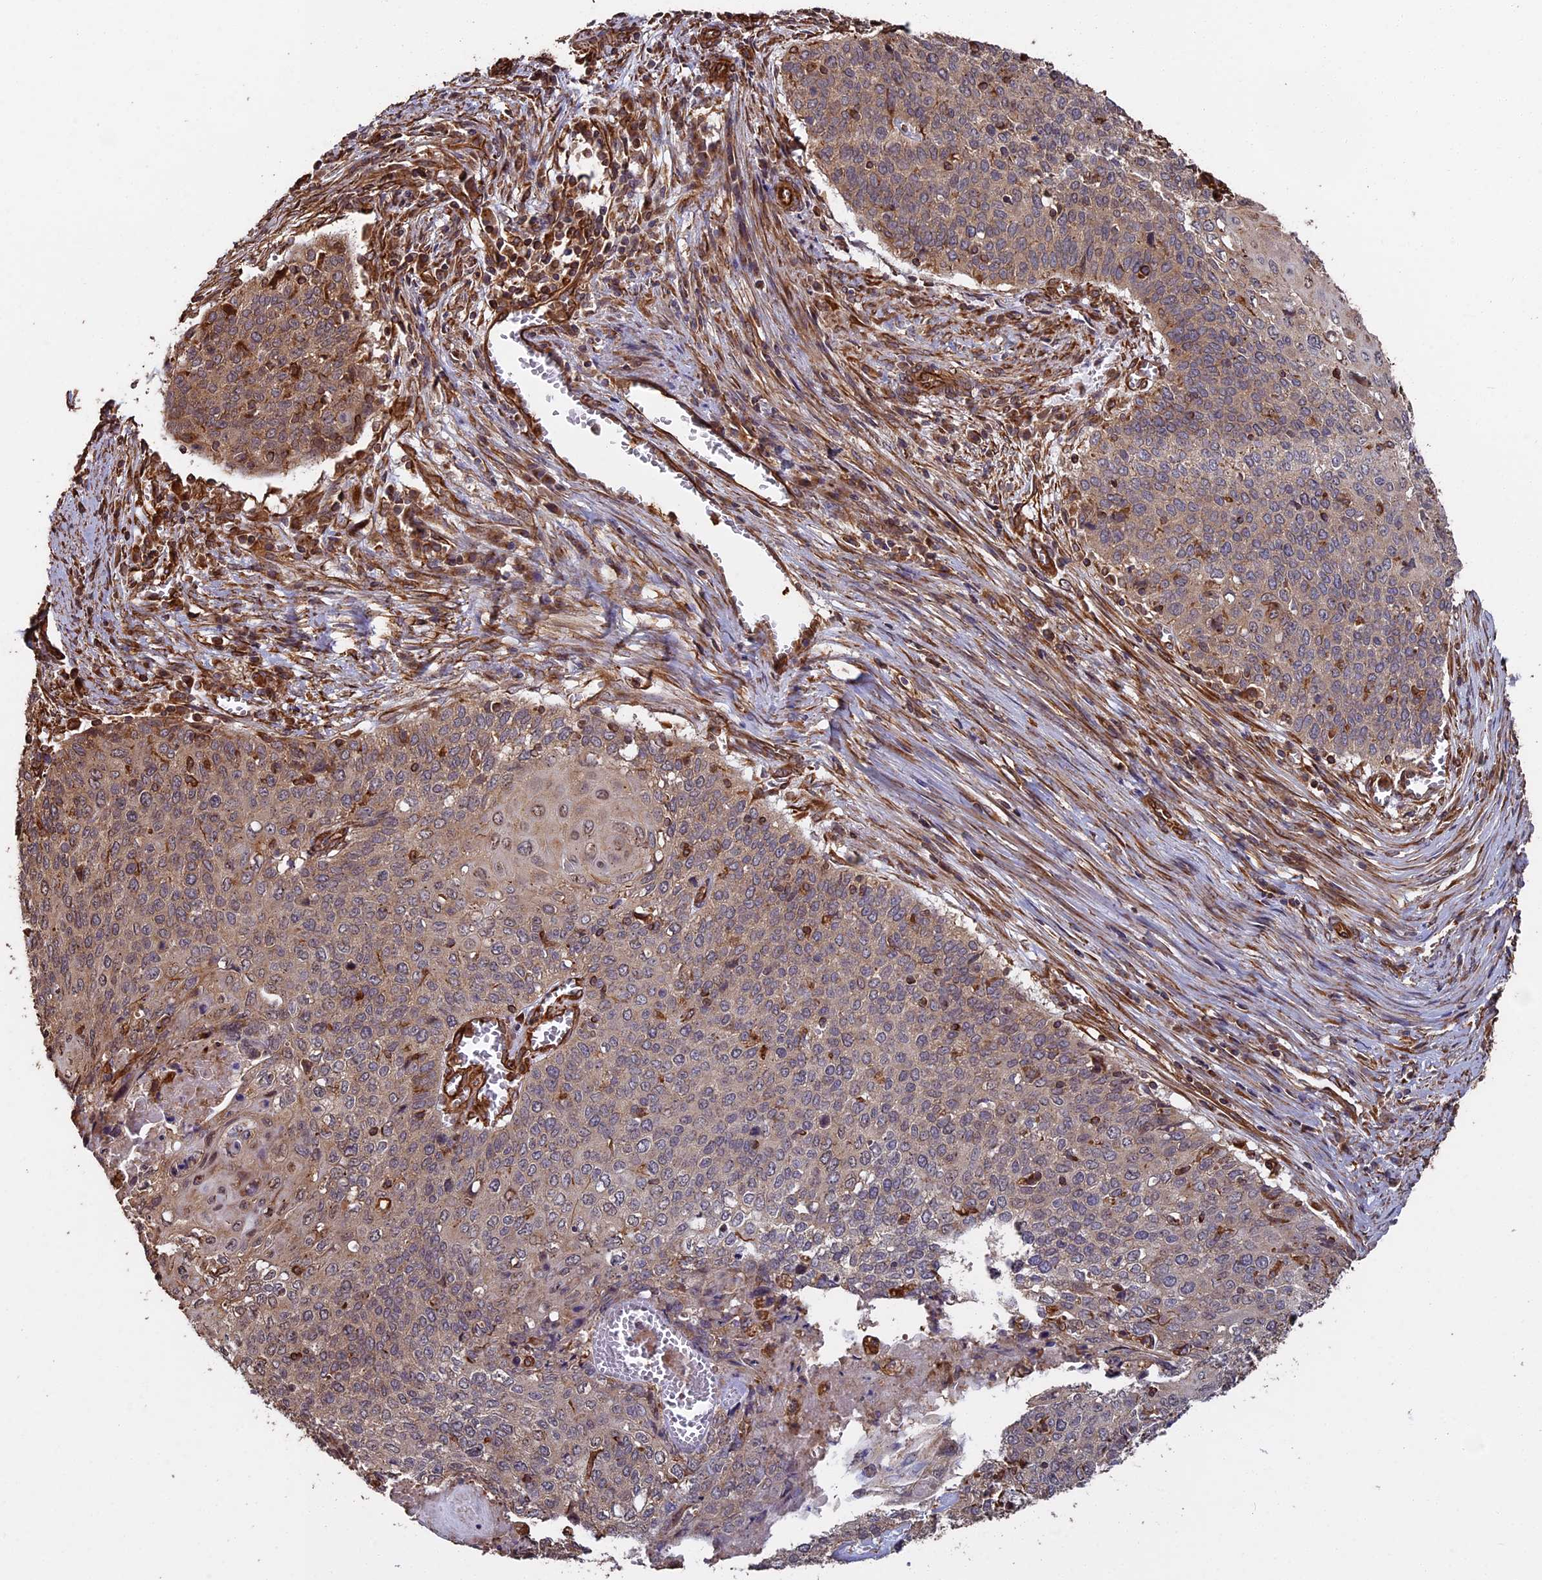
{"staining": {"intensity": "weak", "quantity": "<25%", "location": "cytoplasmic/membranous"}, "tissue": "cervical cancer", "cell_type": "Tumor cells", "image_type": "cancer", "snomed": [{"axis": "morphology", "description": "Squamous cell carcinoma, NOS"}, {"axis": "topography", "description": "Cervix"}], "caption": "Immunohistochemistry (IHC) histopathology image of neoplastic tissue: cervical squamous cell carcinoma stained with DAB exhibits no significant protein positivity in tumor cells. (Stains: DAB immunohistochemistry (IHC) with hematoxylin counter stain, Microscopy: brightfield microscopy at high magnification).", "gene": "CCDC124", "patient": {"sex": "female", "age": 39}}